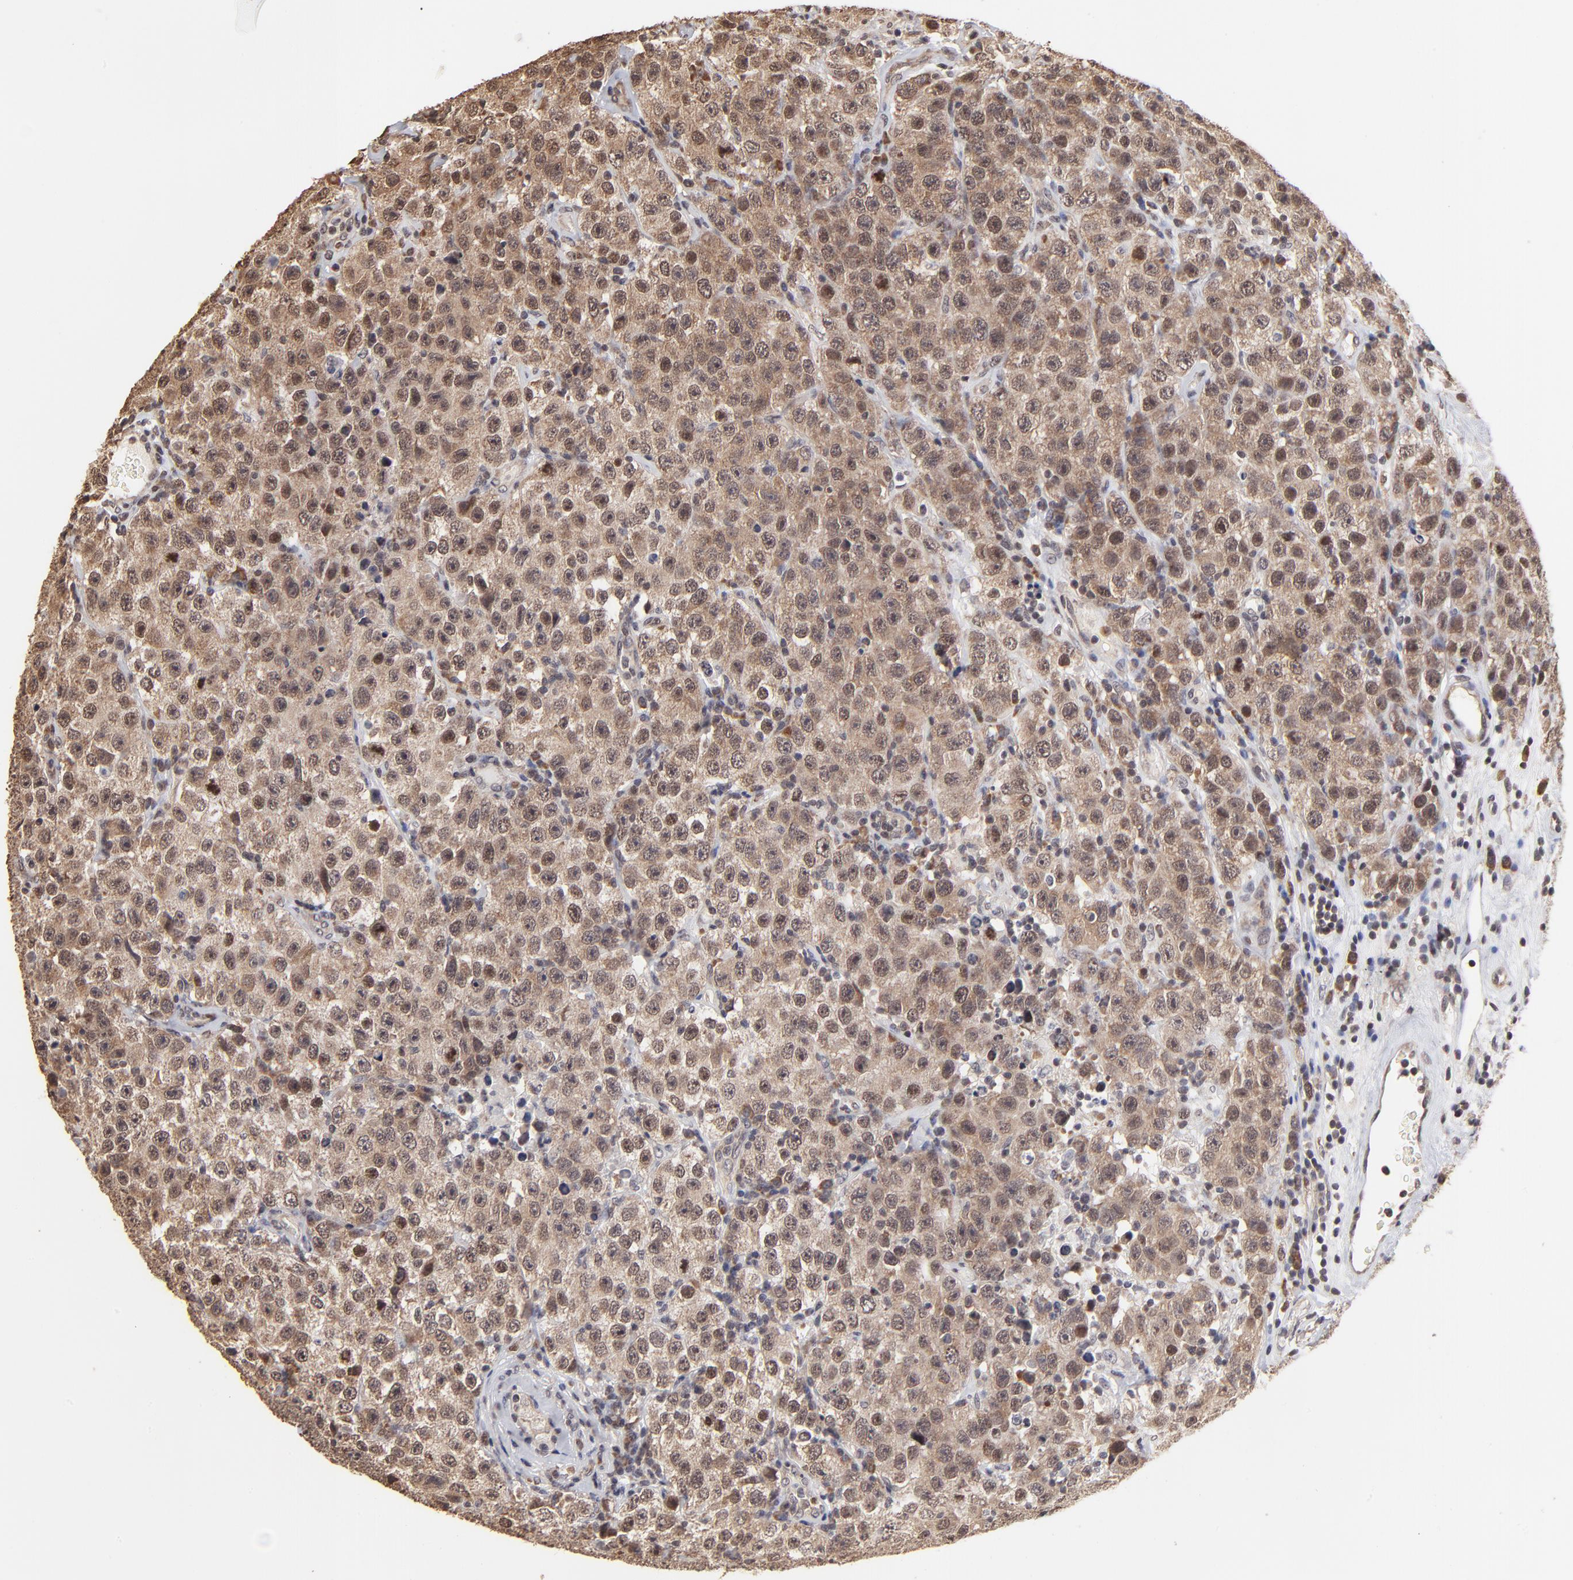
{"staining": {"intensity": "moderate", "quantity": "25%-75%", "location": "cytoplasmic/membranous,nuclear"}, "tissue": "testis cancer", "cell_type": "Tumor cells", "image_type": "cancer", "snomed": [{"axis": "morphology", "description": "Seminoma, NOS"}, {"axis": "topography", "description": "Testis"}], "caption": "Protein expression analysis of human testis cancer (seminoma) reveals moderate cytoplasmic/membranous and nuclear staining in about 25%-75% of tumor cells.", "gene": "BRPF1", "patient": {"sex": "male", "age": 52}}